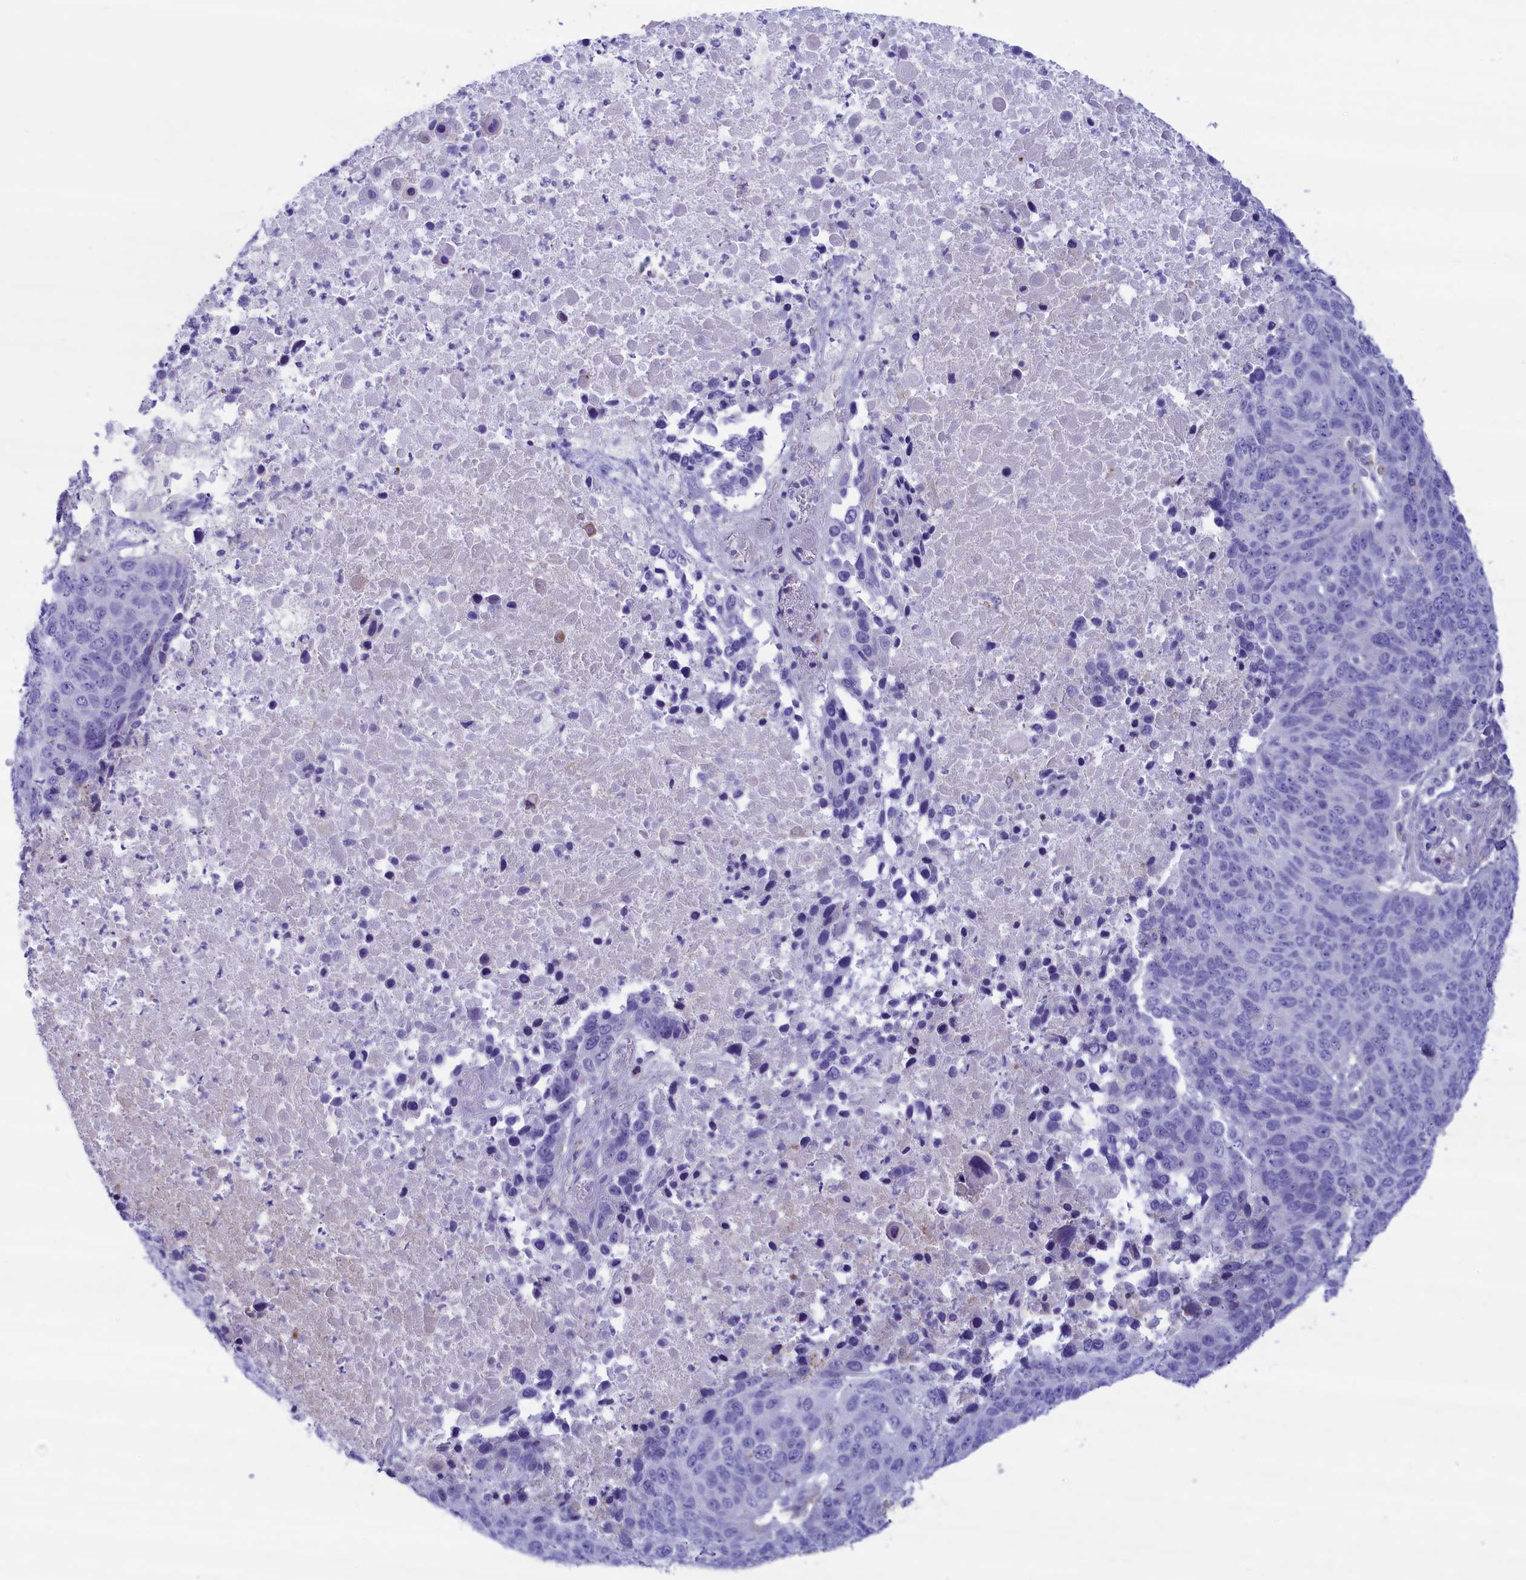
{"staining": {"intensity": "negative", "quantity": "none", "location": "none"}, "tissue": "lung cancer", "cell_type": "Tumor cells", "image_type": "cancer", "snomed": [{"axis": "morphology", "description": "Normal tissue, NOS"}, {"axis": "morphology", "description": "Squamous cell carcinoma, NOS"}, {"axis": "topography", "description": "Lymph node"}, {"axis": "topography", "description": "Lung"}], "caption": "Immunohistochemical staining of lung cancer exhibits no significant expression in tumor cells.", "gene": "MPV17L2", "patient": {"sex": "male", "age": 66}}